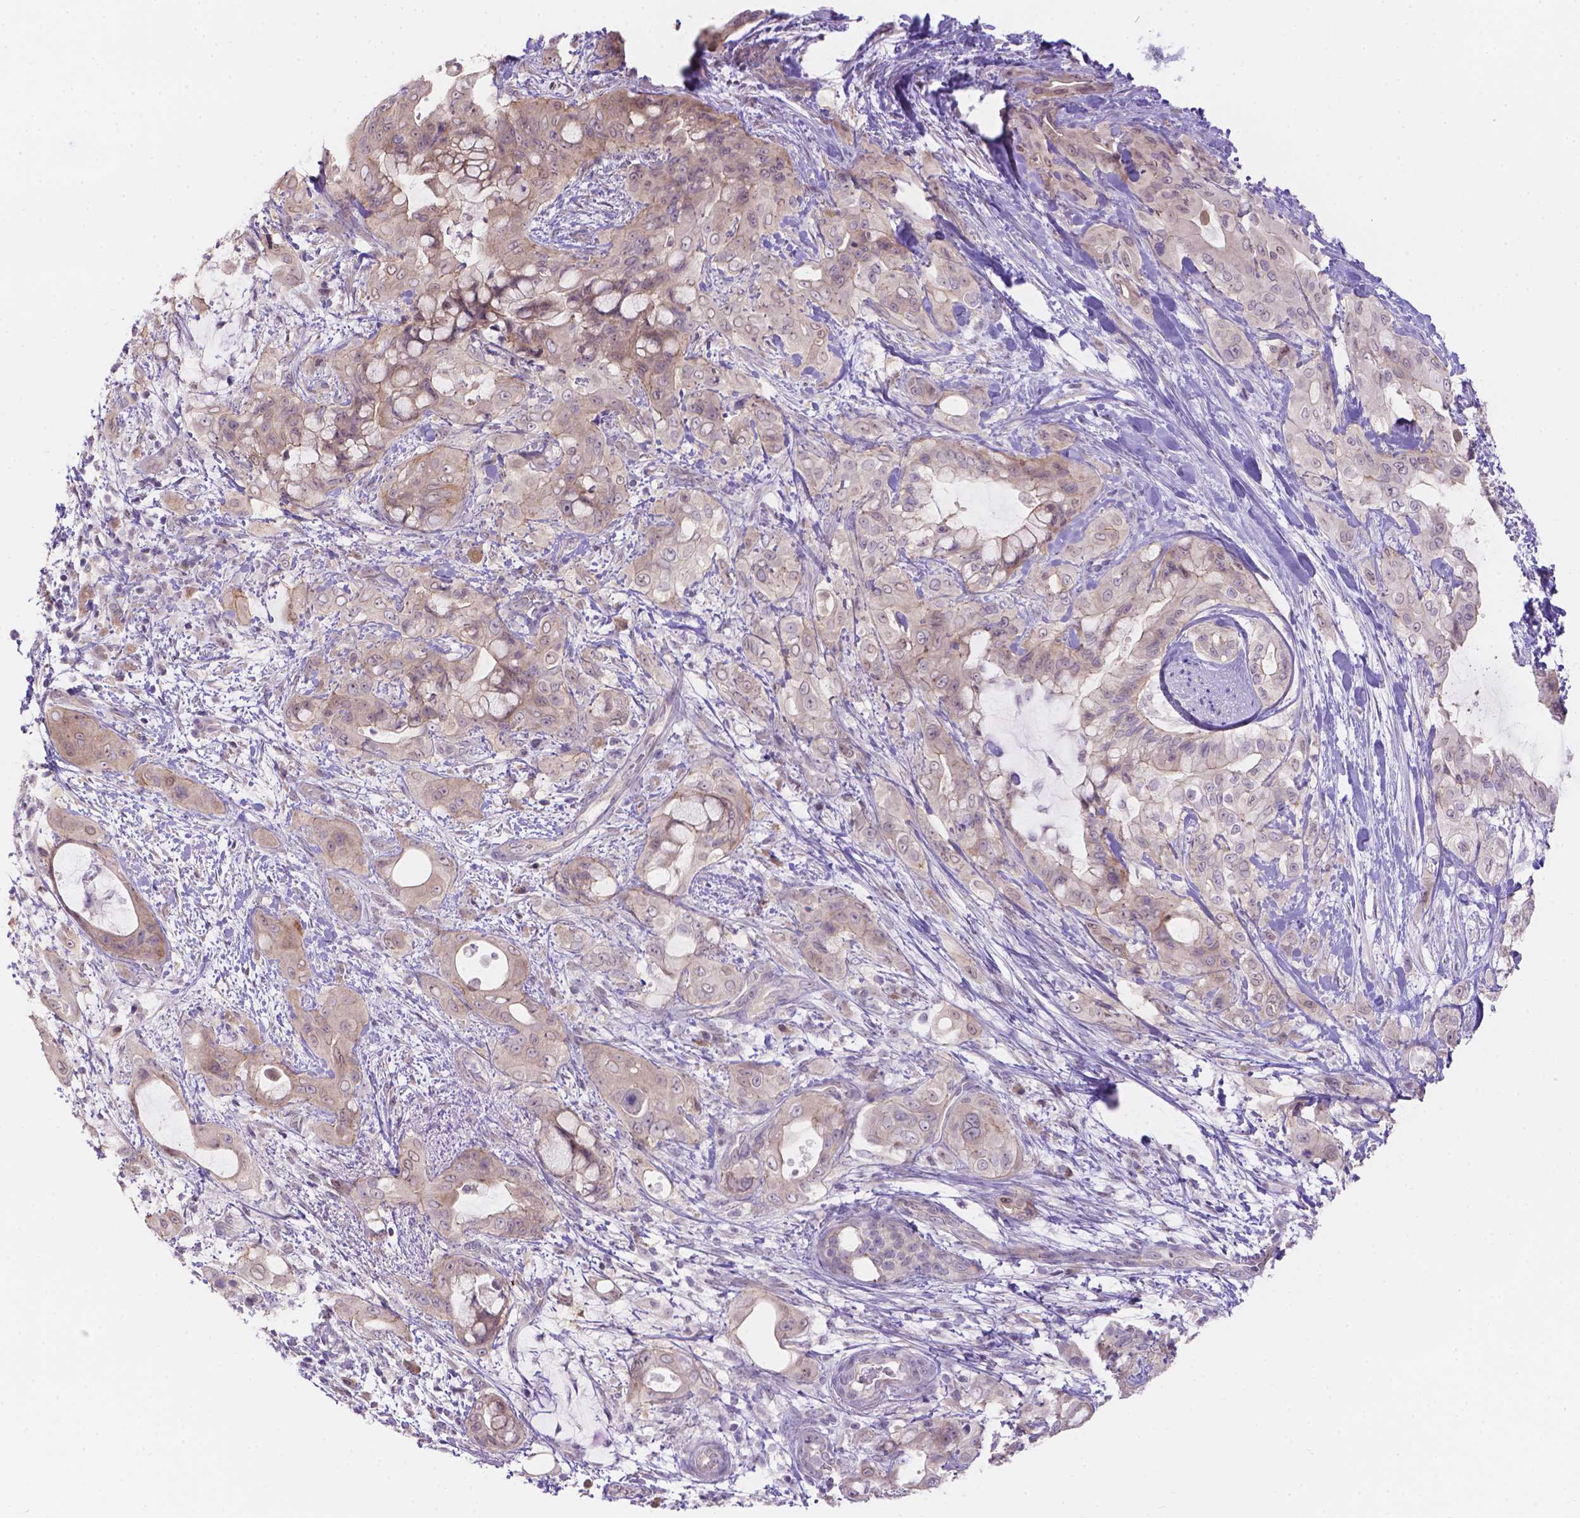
{"staining": {"intensity": "weak", "quantity": "25%-75%", "location": "cytoplasmic/membranous"}, "tissue": "pancreatic cancer", "cell_type": "Tumor cells", "image_type": "cancer", "snomed": [{"axis": "morphology", "description": "Adenocarcinoma, NOS"}, {"axis": "topography", "description": "Pancreas"}], "caption": "IHC (DAB (3,3'-diaminobenzidine)) staining of pancreatic adenocarcinoma displays weak cytoplasmic/membranous protein expression in approximately 25%-75% of tumor cells. Using DAB (3,3'-diaminobenzidine) (brown) and hematoxylin (blue) stains, captured at high magnification using brightfield microscopy.", "gene": "CD96", "patient": {"sex": "male", "age": 71}}